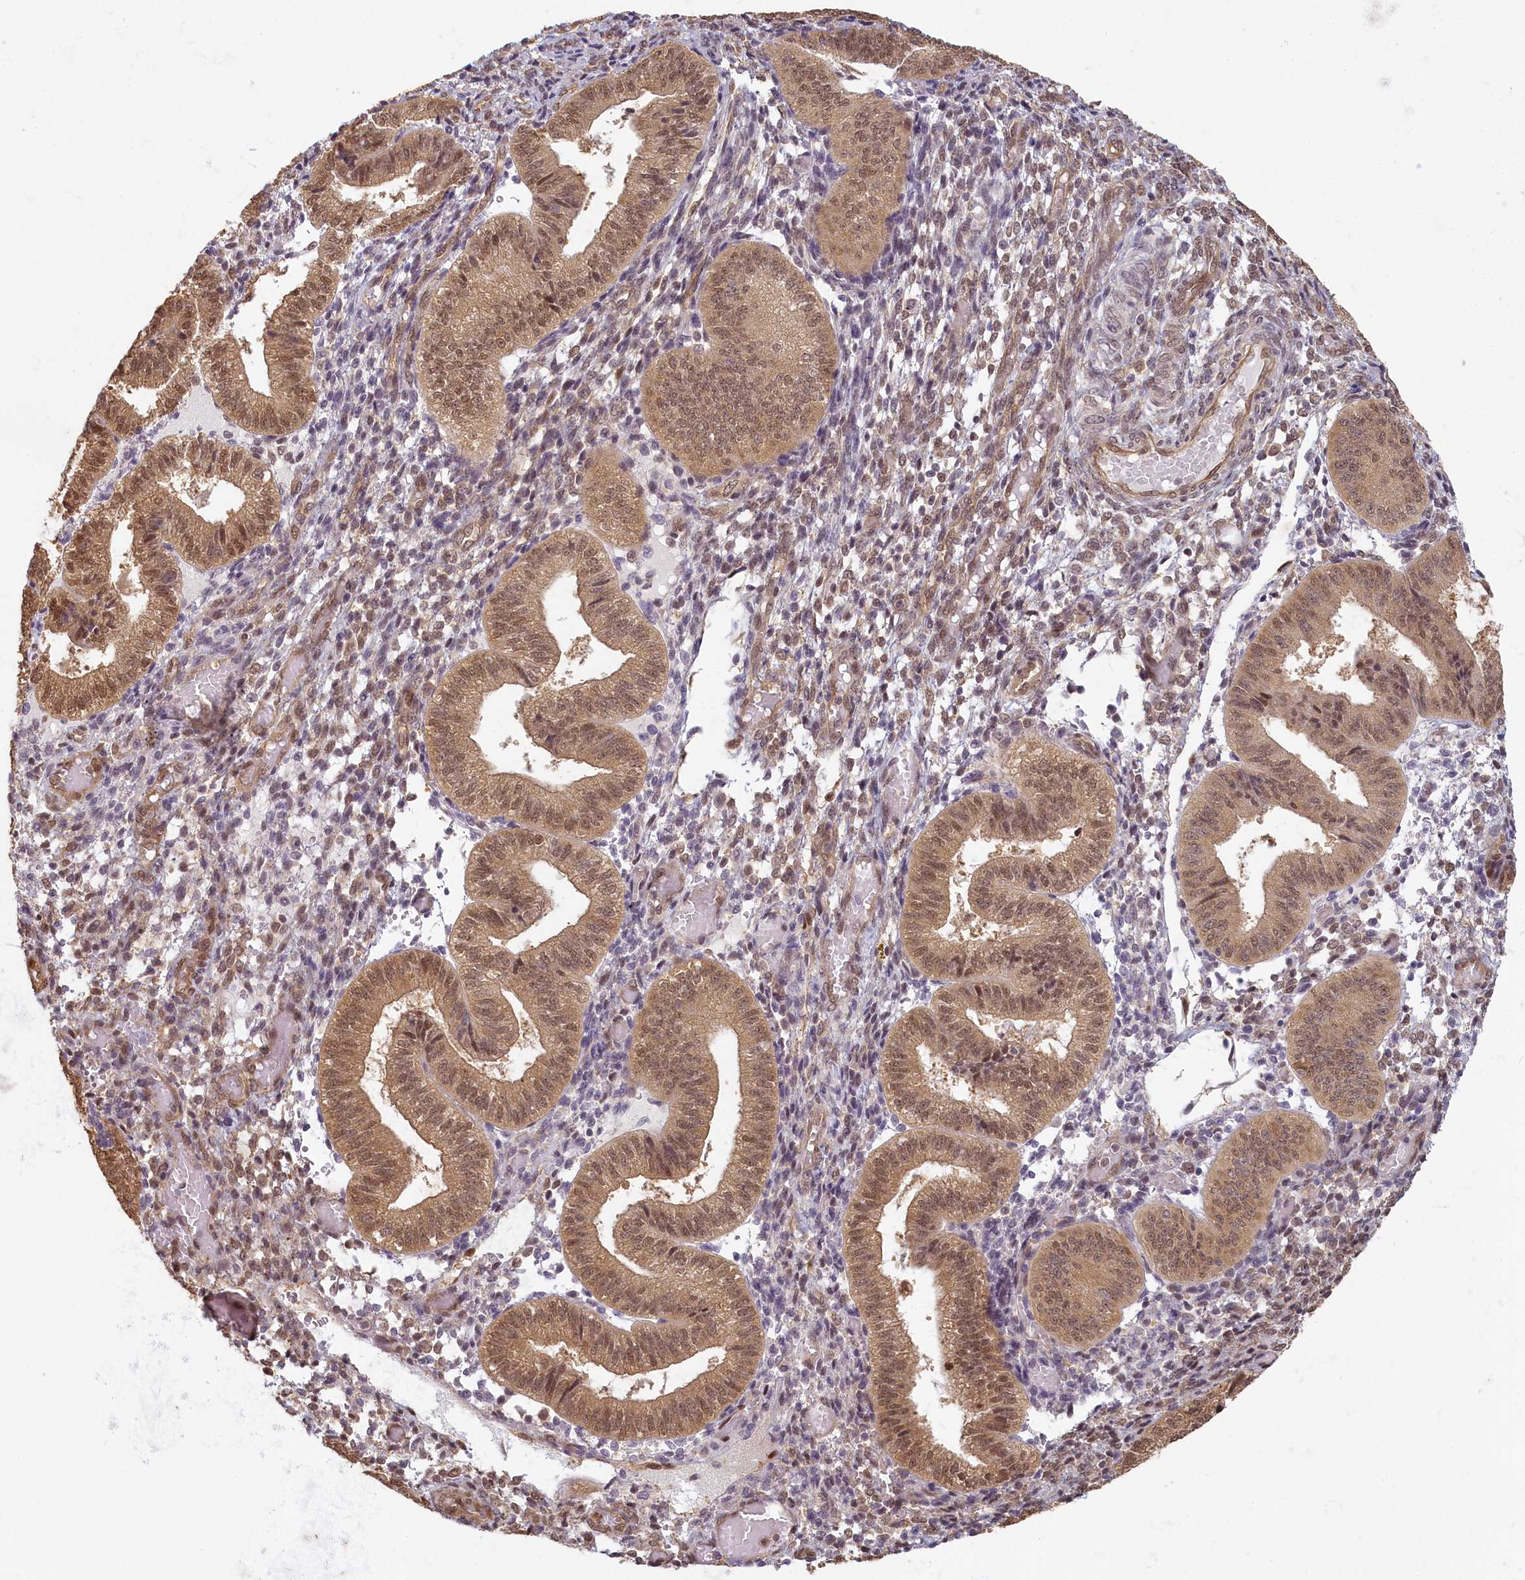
{"staining": {"intensity": "moderate", "quantity": "25%-75%", "location": "nuclear"}, "tissue": "endometrium", "cell_type": "Cells in endometrial stroma", "image_type": "normal", "snomed": [{"axis": "morphology", "description": "Normal tissue, NOS"}, {"axis": "topography", "description": "Endometrium"}], "caption": "A brown stain labels moderate nuclear expression of a protein in cells in endometrial stroma of normal human endometrium.", "gene": "C19orf44", "patient": {"sex": "female", "age": 34}}